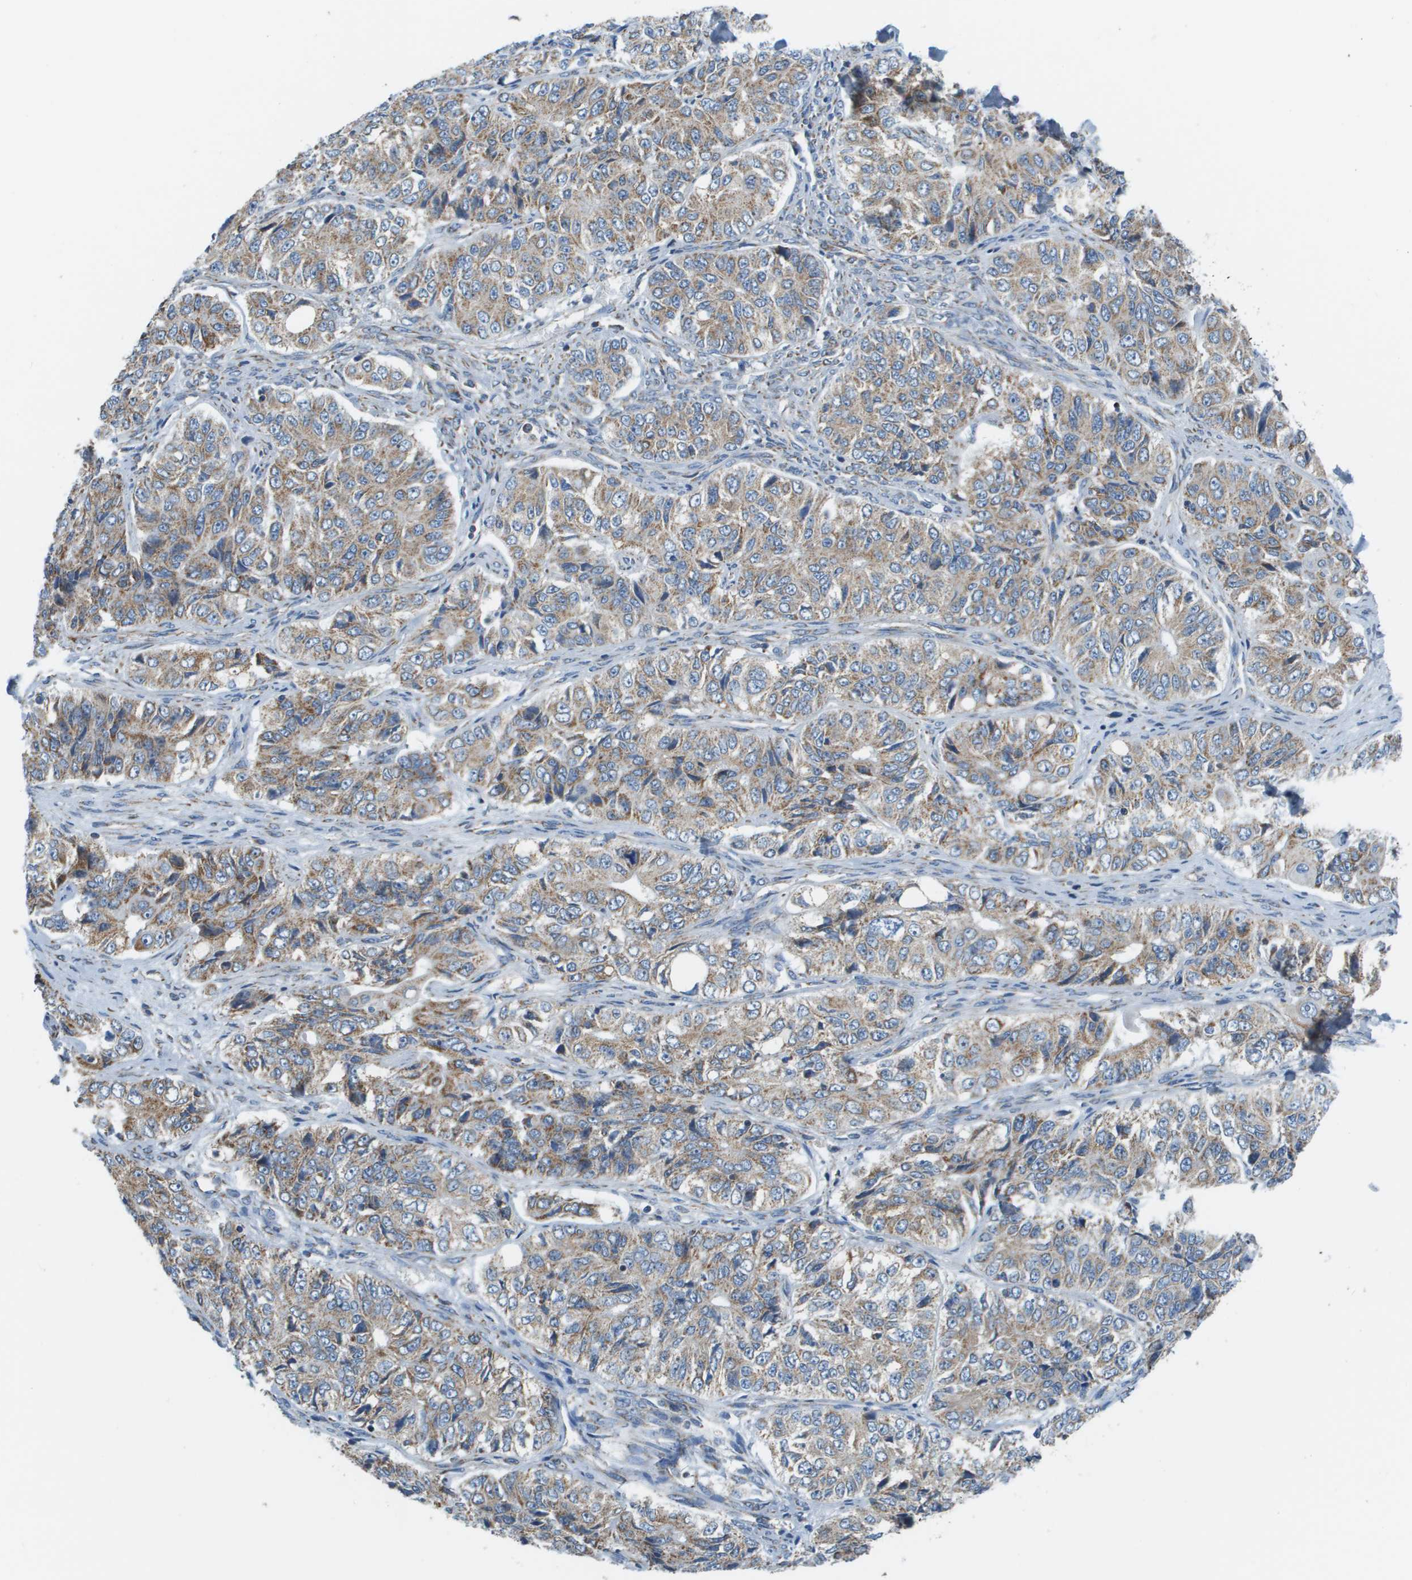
{"staining": {"intensity": "moderate", "quantity": ">75%", "location": "cytoplasmic/membranous"}, "tissue": "ovarian cancer", "cell_type": "Tumor cells", "image_type": "cancer", "snomed": [{"axis": "morphology", "description": "Carcinoma, endometroid"}, {"axis": "topography", "description": "Ovary"}], "caption": "This is a histology image of IHC staining of ovarian endometroid carcinoma, which shows moderate staining in the cytoplasmic/membranous of tumor cells.", "gene": "TAOK3", "patient": {"sex": "female", "age": 51}}